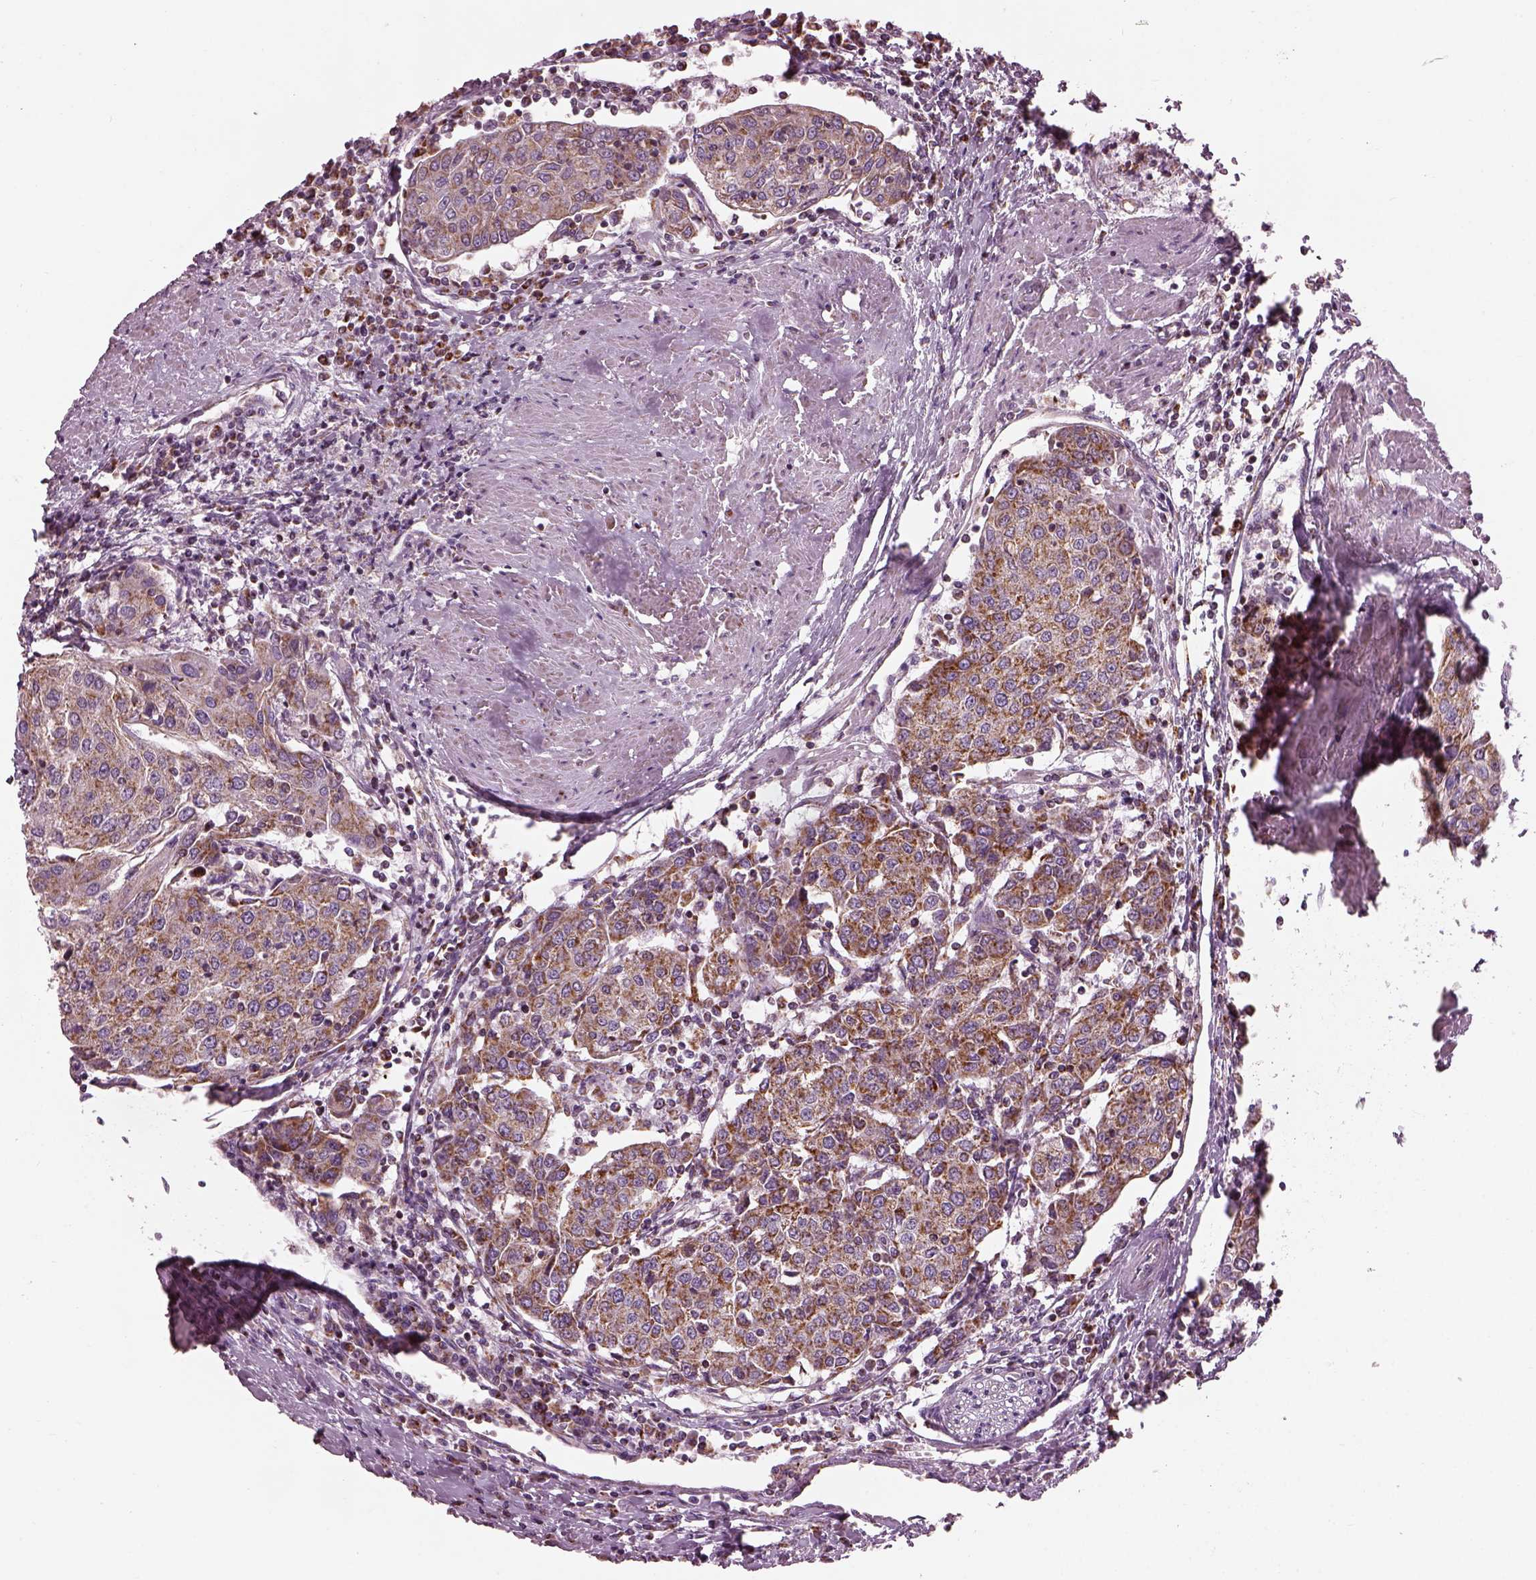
{"staining": {"intensity": "moderate", "quantity": ">75%", "location": "cytoplasmic/membranous"}, "tissue": "urothelial cancer", "cell_type": "Tumor cells", "image_type": "cancer", "snomed": [{"axis": "morphology", "description": "Urothelial carcinoma, High grade"}, {"axis": "topography", "description": "Urinary bladder"}], "caption": "High-grade urothelial carcinoma stained with DAB (3,3'-diaminobenzidine) immunohistochemistry demonstrates medium levels of moderate cytoplasmic/membranous positivity in about >75% of tumor cells.", "gene": "ATP5MF", "patient": {"sex": "female", "age": 85}}